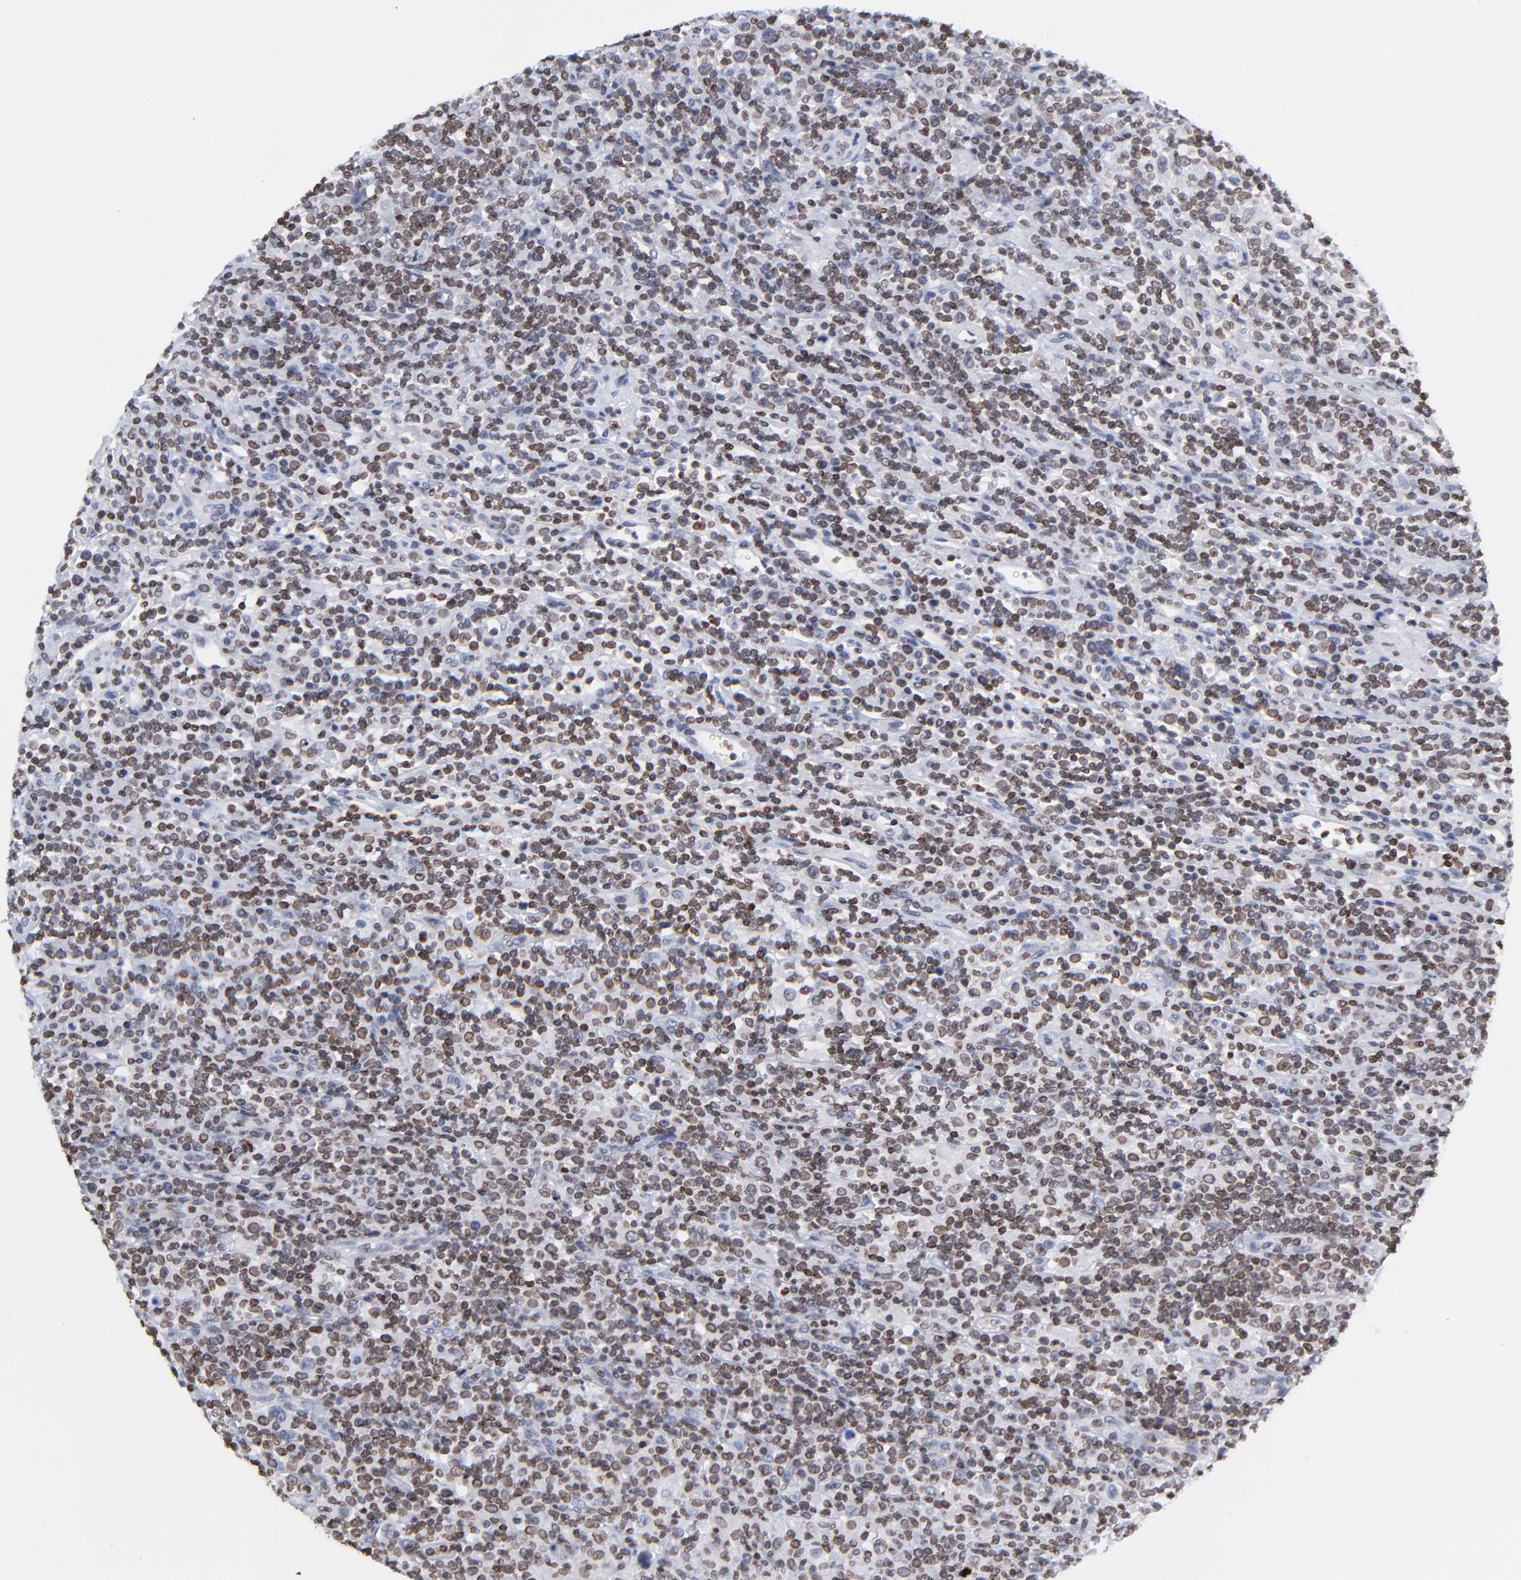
{"staining": {"intensity": "moderate", "quantity": ">75%", "location": "cytoplasmic/membranous,nuclear"}, "tissue": "lymphoma", "cell_type": "Tumor cells", "image_type": "cancer", "snomed": [{"axis": "morphology", "description": "Hodgkin's disease, NOS"}, {"axis": "topography", "description": "Lymph node"}], "caption": "A photomicrograph of lymphoma stained for a protein shows moderate cytoplasmic/membranous and nuclear brown staining in tumor cells. Immunohistochemistry stains the protein of interest in brown and the nuclei are stained blue.", "gene": "THAP7", "patient": {"sex": "male", "age": 65}}